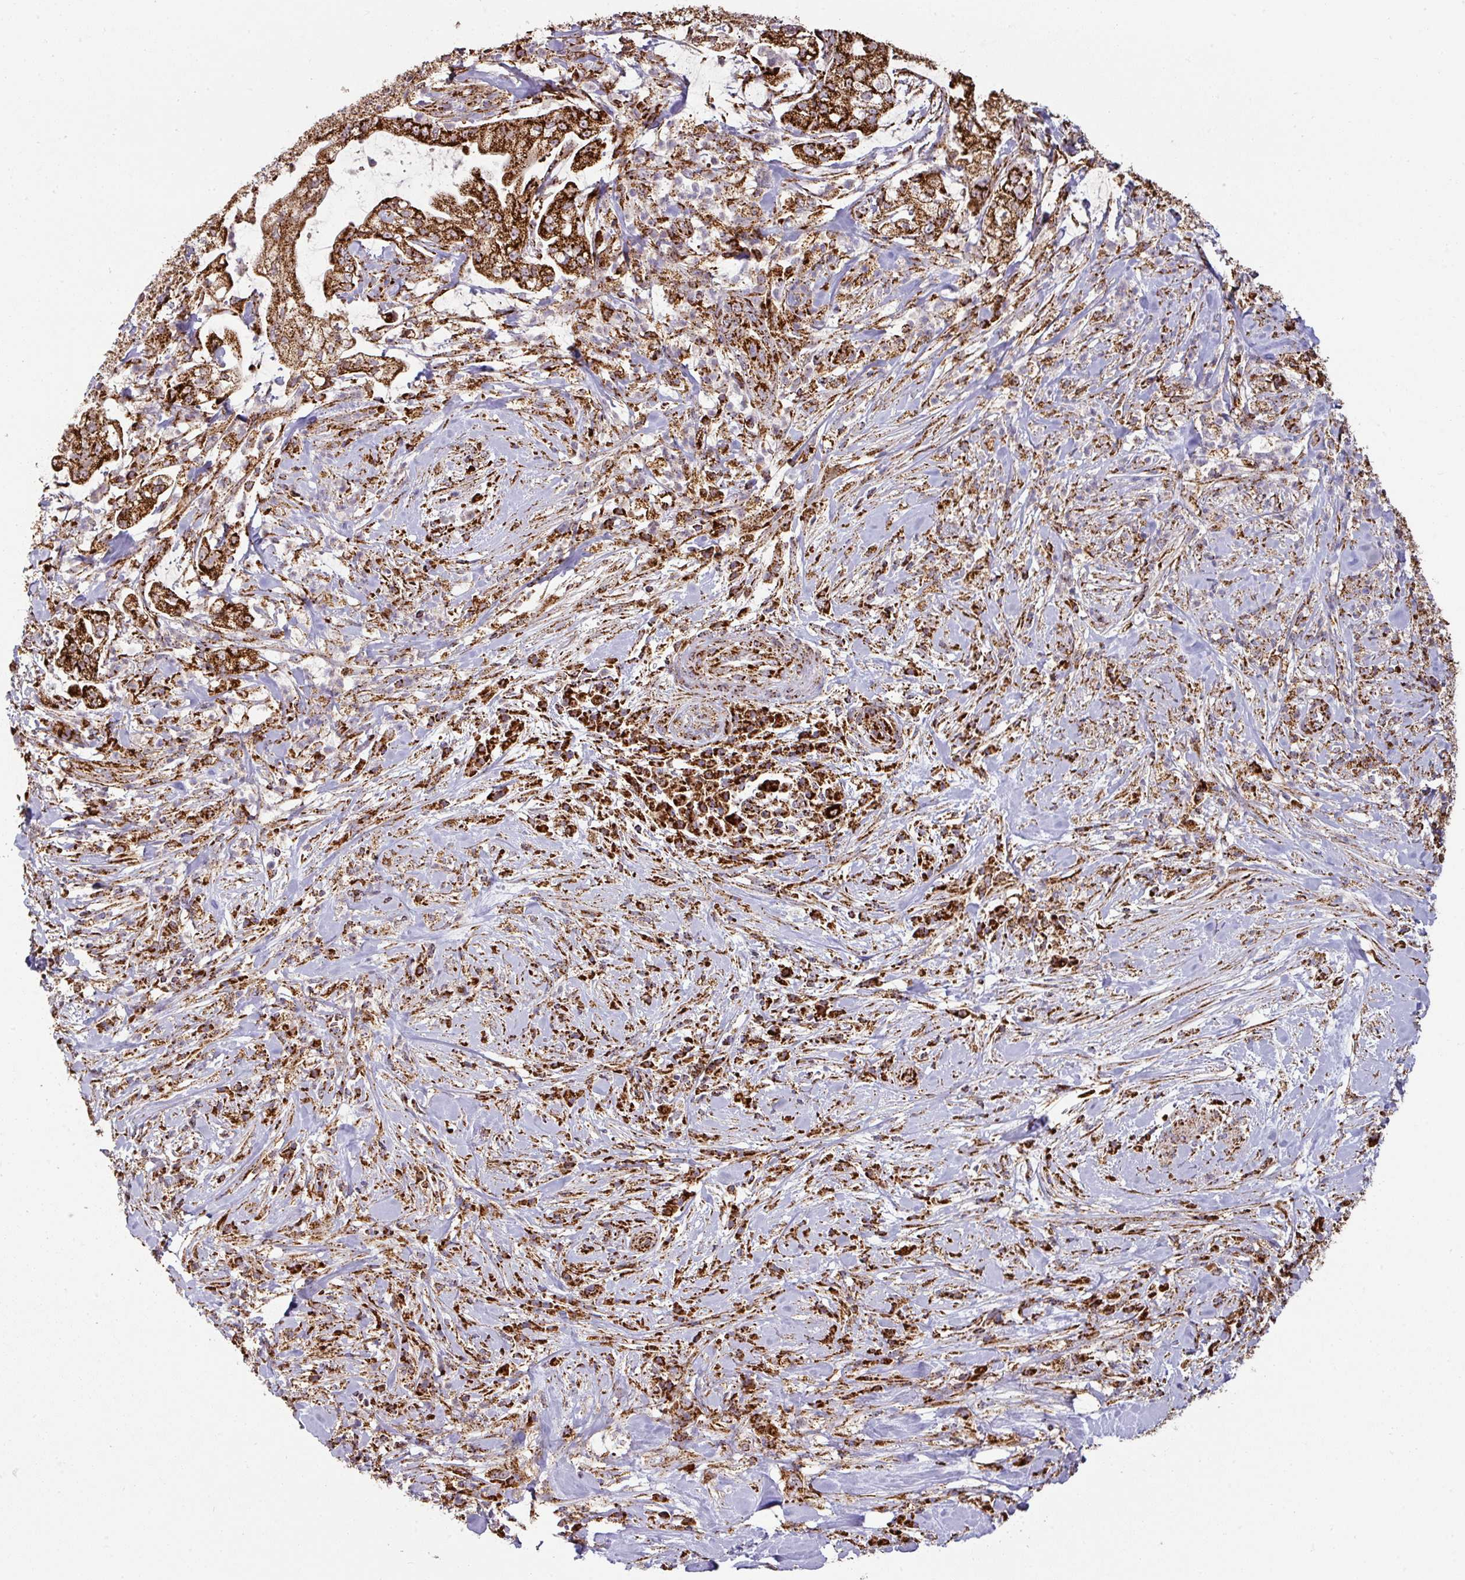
{"staining": {"intensity": "strong", "quantity": ">75%", "location": "cytoplasmic/membranous"}, "tissue": "pancreatic cancer", "cell_type": "Tumor cells", "image_type": "cancer", "snomed": [{"axis": "morphology", "description": "Adenocarcinoma, NOS"}, {"axis": "topography", "description": "Pancreas"}], "caption": "Immunohistochemical staining of human adenocarcinoma (pancreatic) displays high levels of strong cytoplasmic/membranous protein positivity in approximately >75% of tumor cells.", "gene": "TRAP1", "patient": {"sex": "female", "age": 69}}